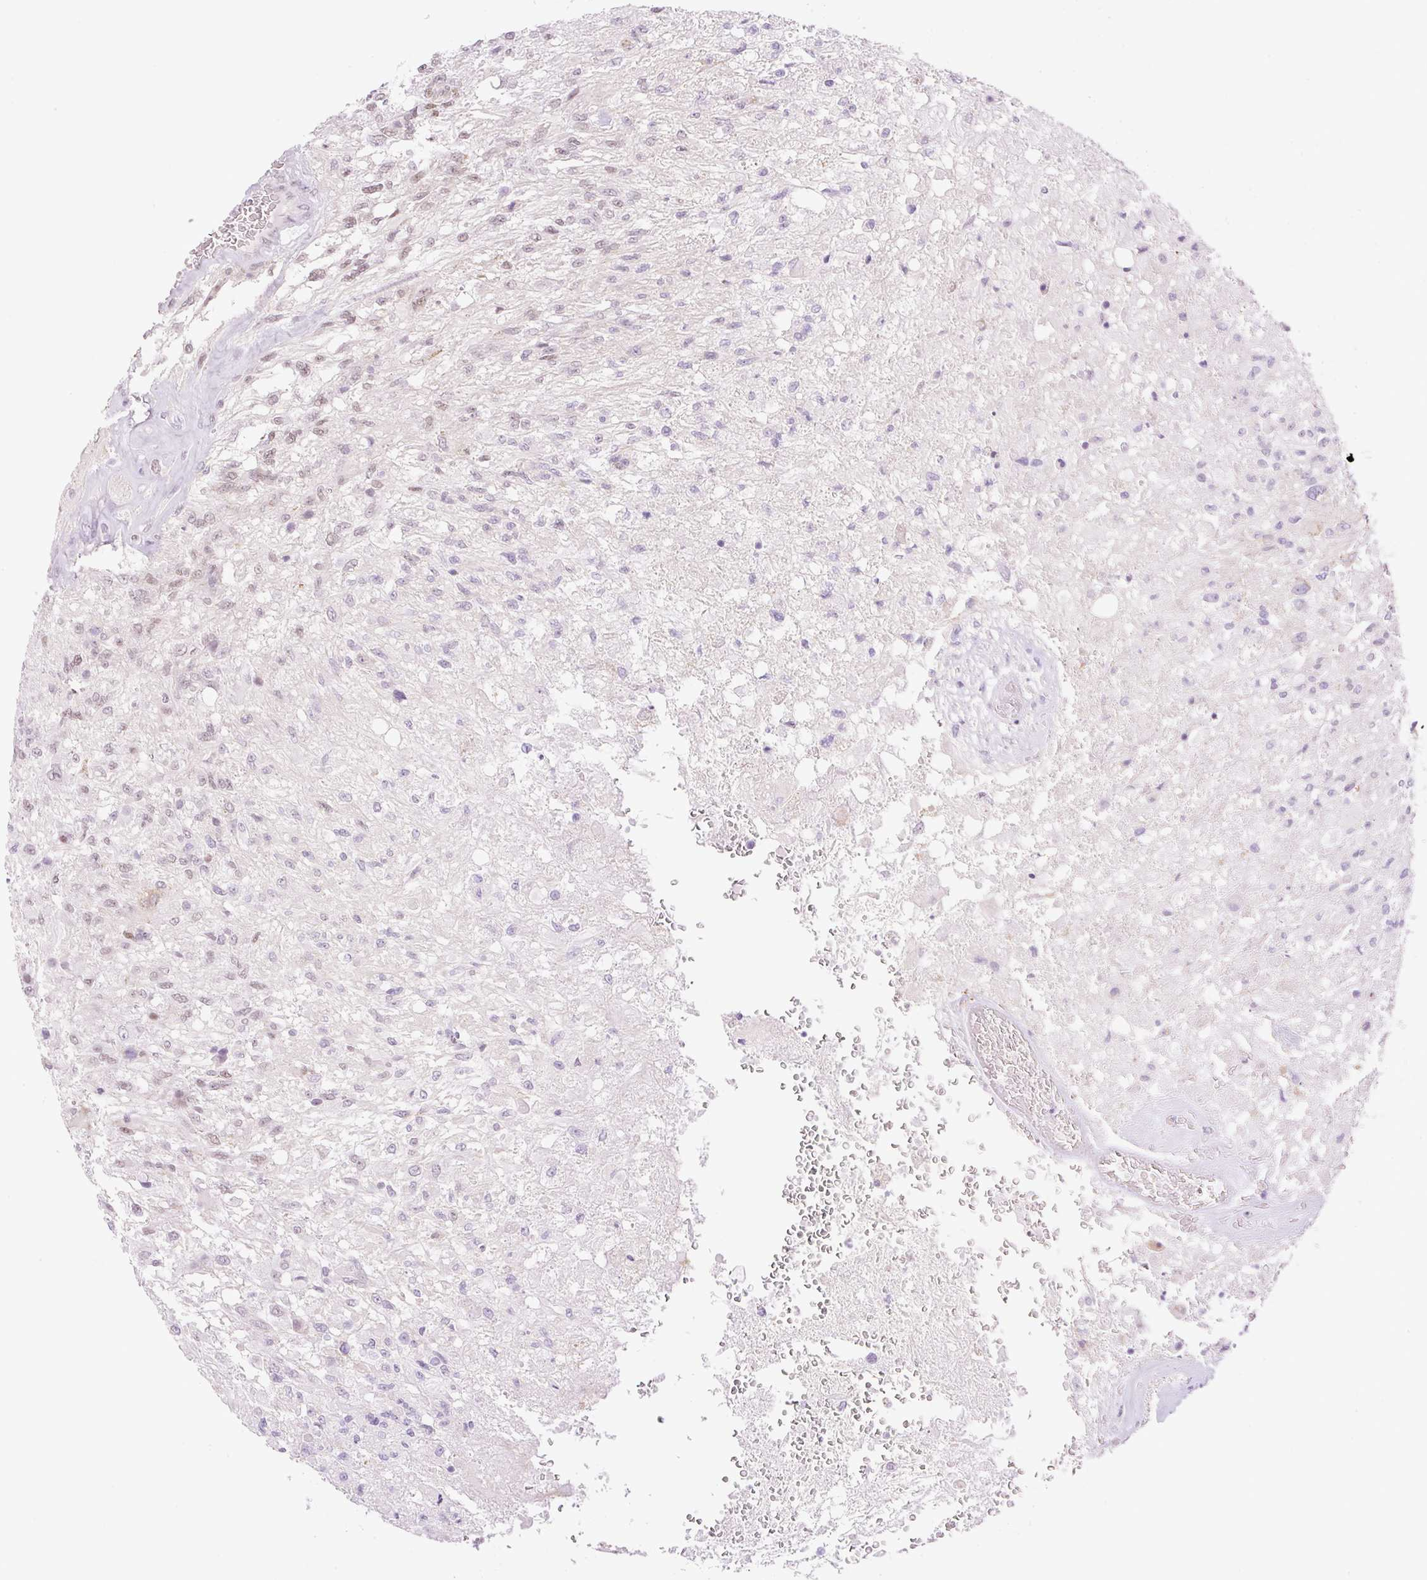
{"staining": {"intensity": "weak", "quantity": "<25%", "location": "nuclear"}, "tissue": "glioma", "cell_type": "Tumor cells", "image_type": "cancer", "snomed": [{"axis": "morphology", "description": "Glioma, malignant, High grade"}, {"axis": "topography", "description": "Brain"}], "caption": "There is no significant staining in tumor cells of malignant glioma (high-grade).", "gene": "PALM3", "patient": {"sex": "male", "age": 56}}